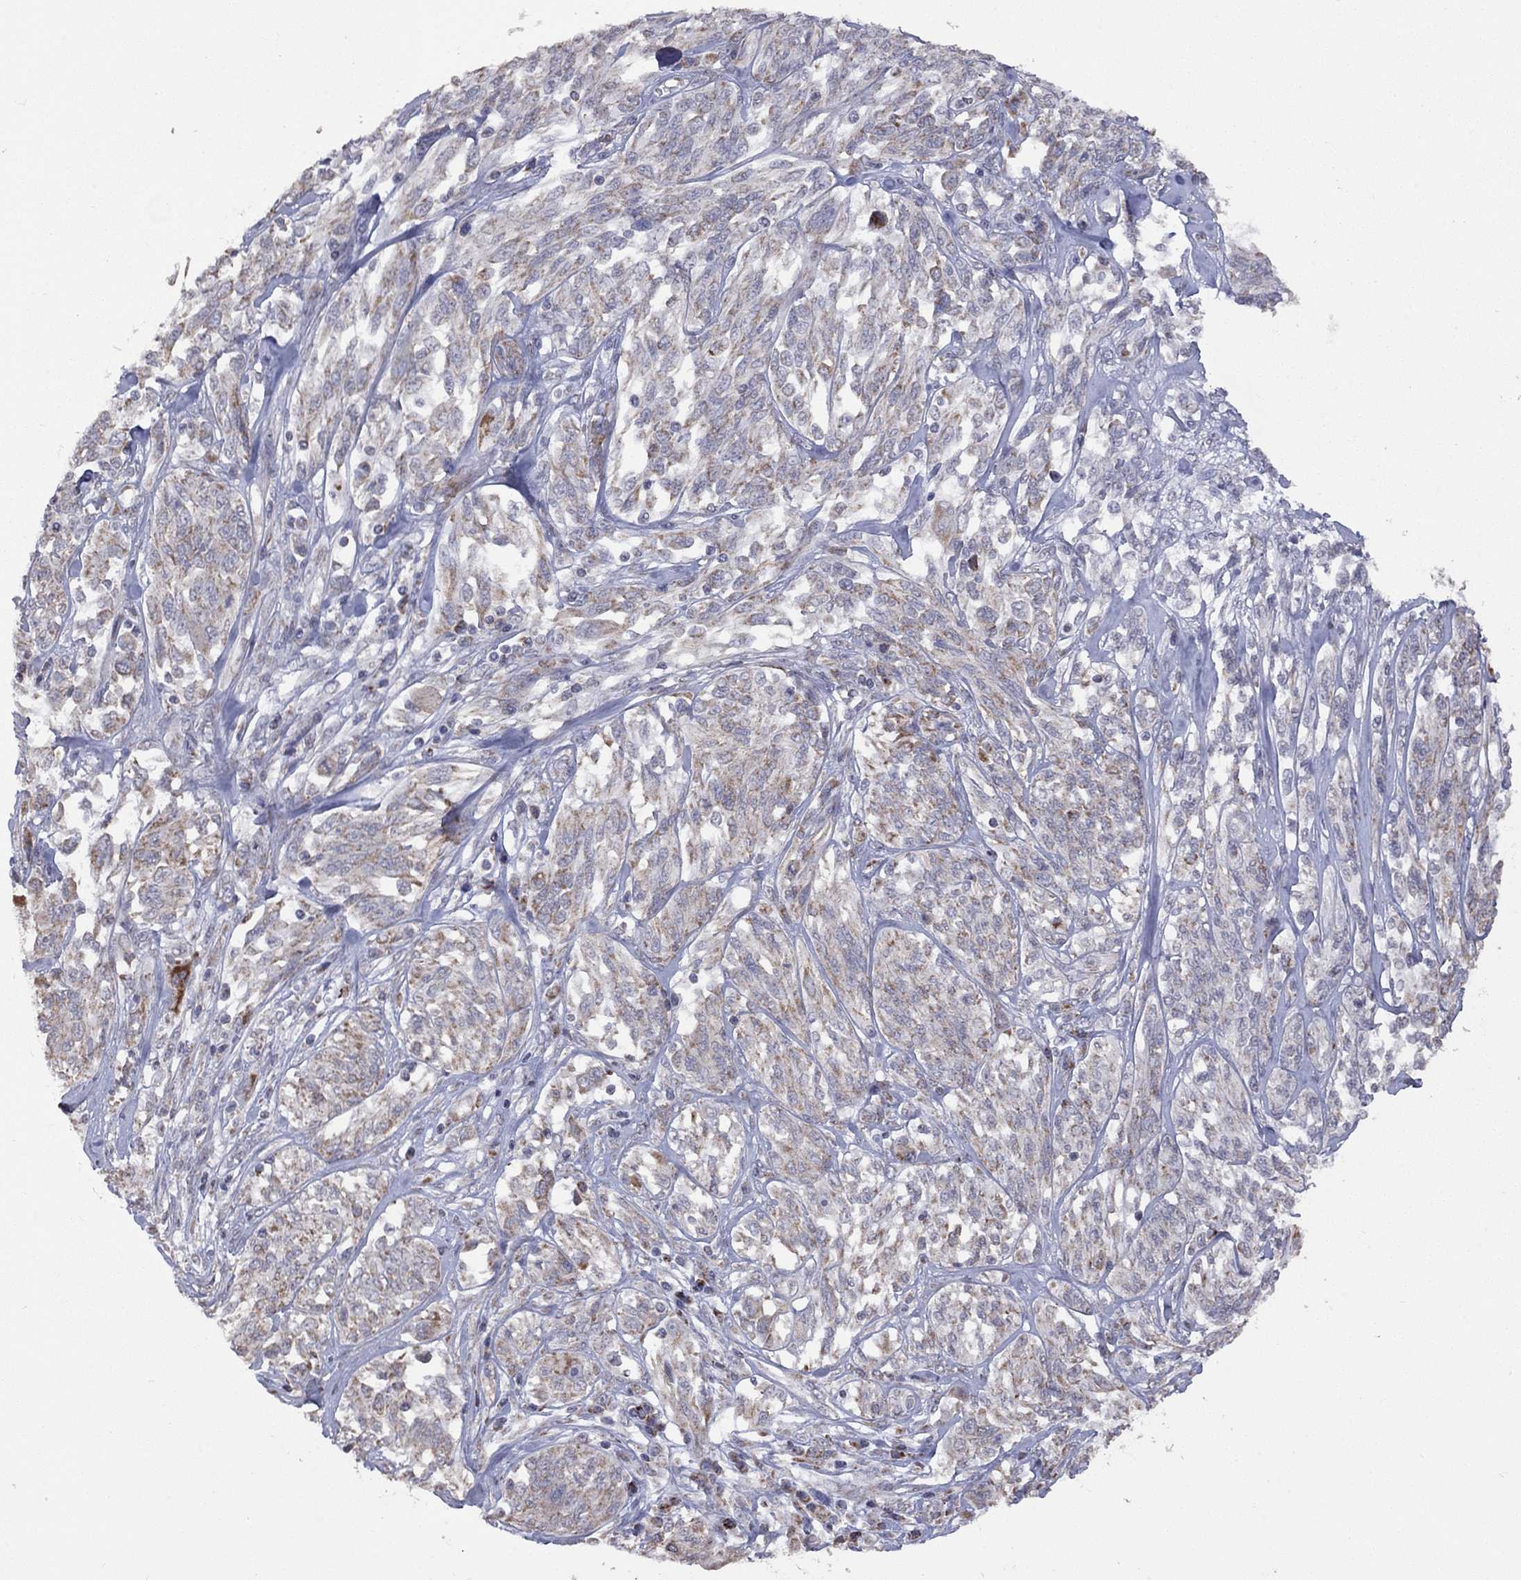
{"staining": {"intensity": "moderate", "quantity": "25%-75%", "location": "cytoplasmic/membranous"}, "tissue": "melanoma", "cell_type": "Tumor cells", "image_type": "cancer", "snomed": [{"axis": "morphology", "description": "Malignant melanoma, NOS"}, {"axis": "topography", "description": "Skin"}], "caption": "Protein staining reveals moderate cytoplasmic/membranous positivity in about 25%-75% of tumor cells in melanoma. The staining is performed using DAB brown chromogen to label protein expression. The nuclei are counter-stained blue using hematoxylin.", "gene": "NDUFB1", "patient": {"sex": "female", "age": 91}}